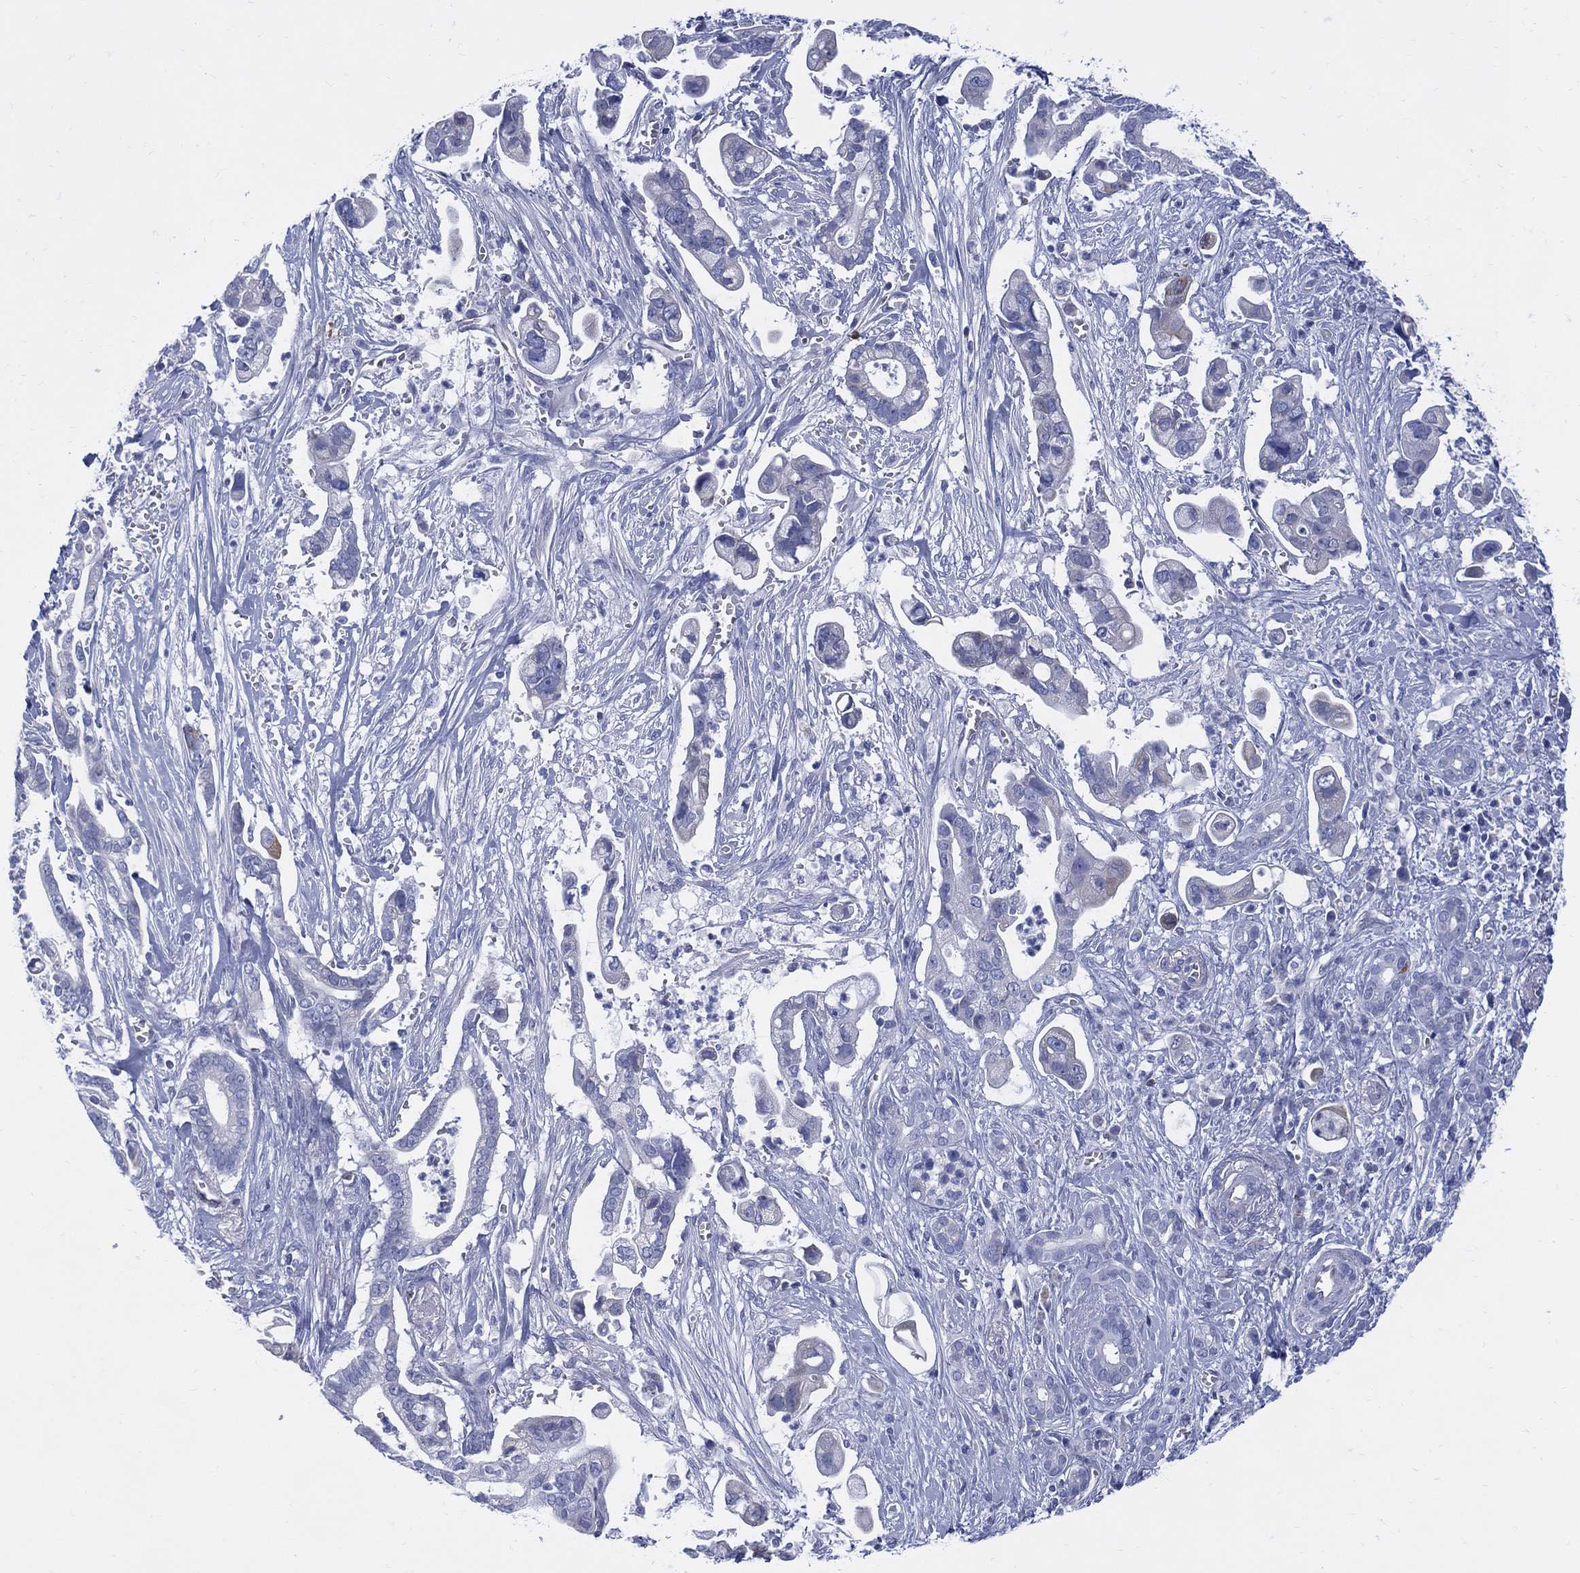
{"staining": {"intensity": "strong", "quantity": "<25%", "location": "cytoplasmic/membranous"}, "tissue": "pancreatic cancer", "cell_type": "Tumor cells", "image_type": "cancer", "snomed": [{"axis": "morphology", "description": "Adenocarcinoma, NOS"}, {"axis": "topography", "description": "Pancreas"}], "caption": "A histopathology image of adenocarcinoma (pancreatic) stained for a protein displays strong cytoplasmic/membranous brown staining in tumor cells.", "gene": "DDI1", "patient": {"sex": "male", "age": 61}}